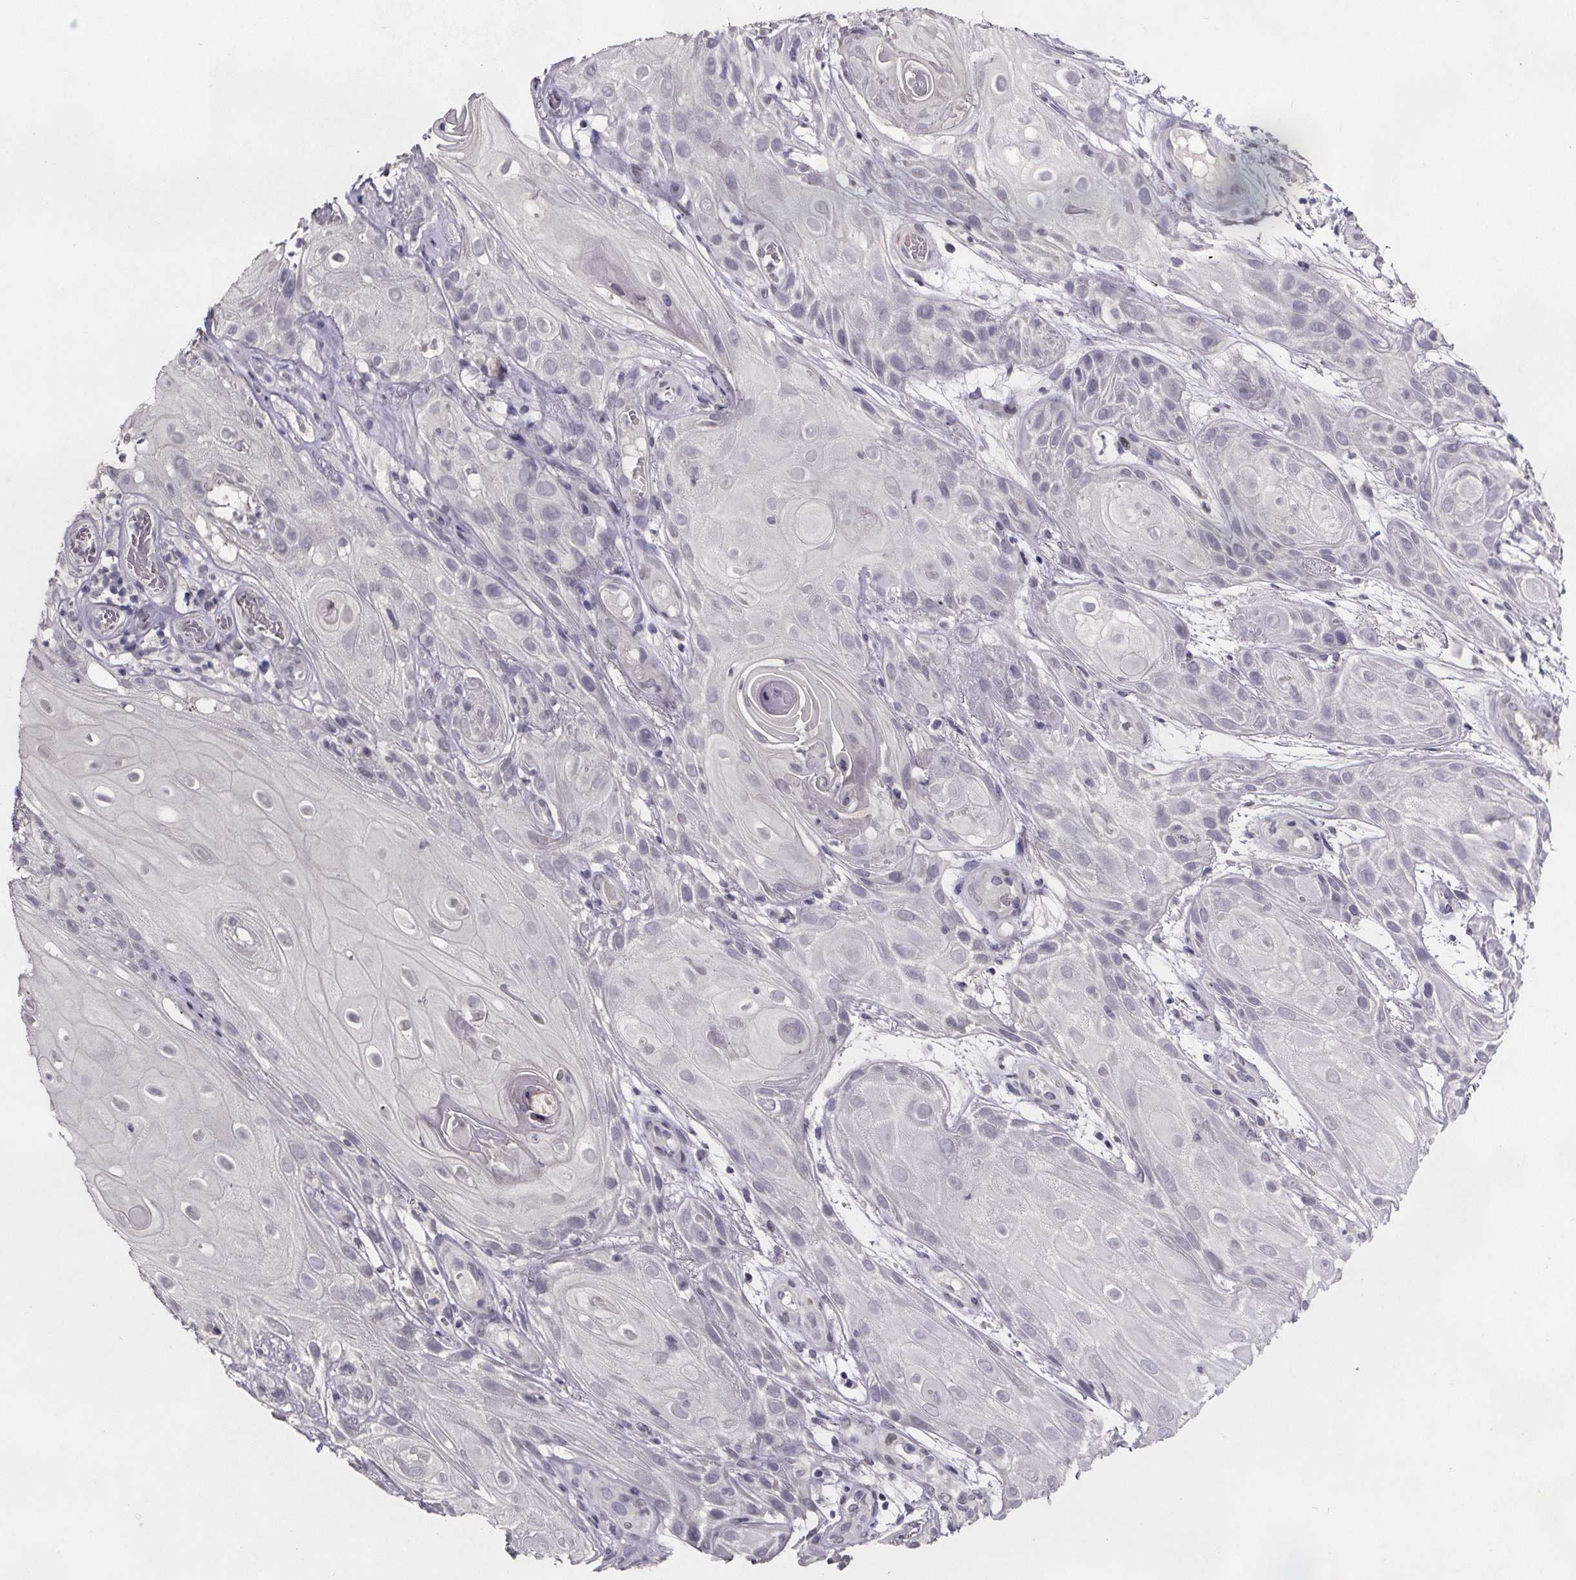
{"staining": {"intensity": "negative", "quantity": "none", "location": "none"}, "tissue": "skin cancer", "cell_type": "Tumor cells", "image_type": "cancer", "snomed": [{"axis": "morphology", "description": "Squamous cell carcinoma, NOS"}, {"axis": "topography", "description": "Skin"}], "caption": "Immunohistochemistry image of human squamous cell carcinoma (skin) stained for a protein (brown), which demonstrates no positivity in tumor cells.", "gene": "AR", "patient": {"sex": "male", "age": 62}}